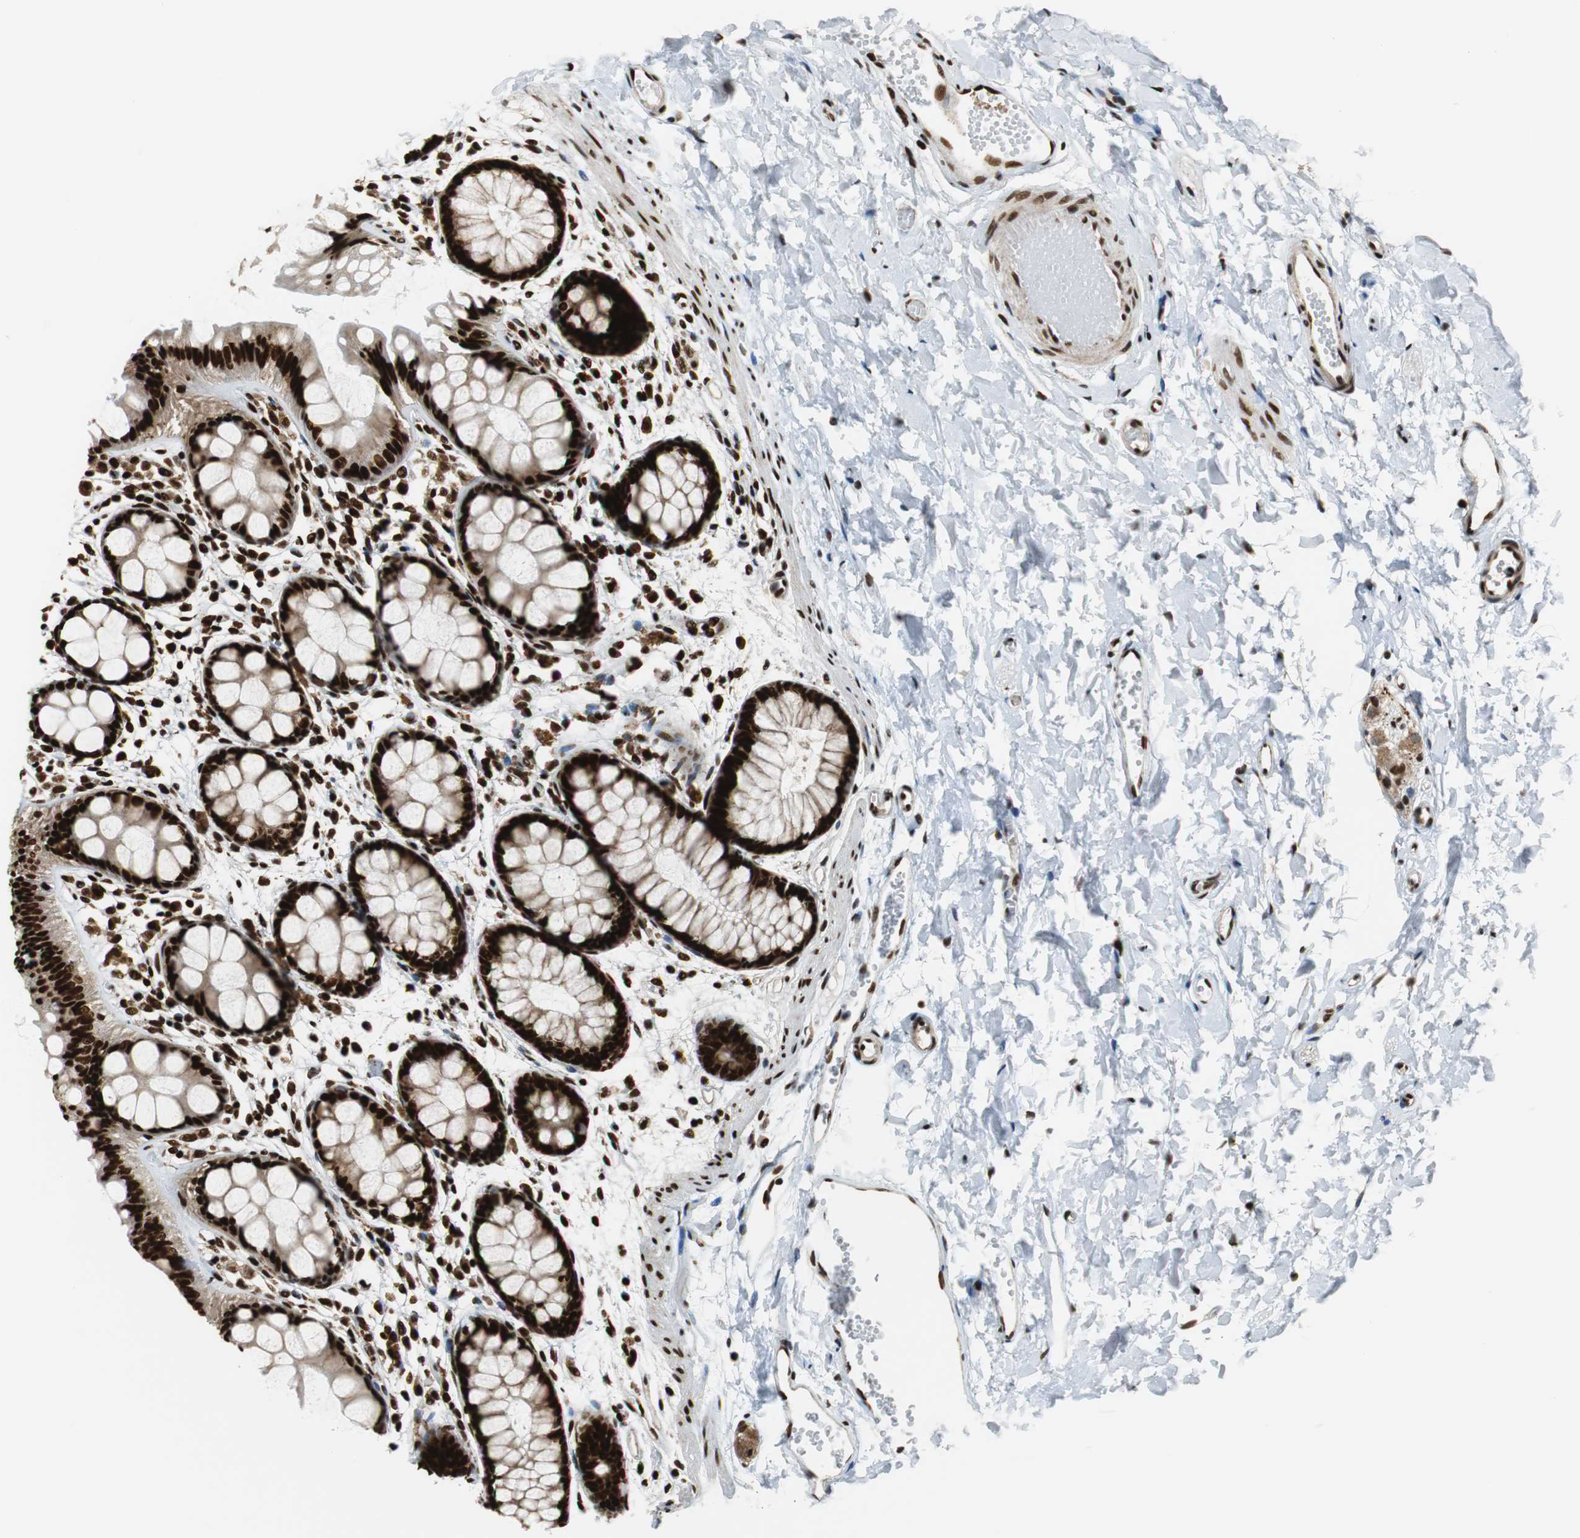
{"staining": {"intensity": "strong", "quantity": ">75%", "location": "cytoplasmic/membranous,nuclear"}, "tissue": "rectum", "cell_type": "Glandular cells", "image_type": "normal", "snomed": [{"axis": "morphology", "description": "Normal tissue, NOS"}, {"axis": "topography", "description": "Rectum"}], "caption": "Rectum stained with a brown dye exhibits strong cytoplasmic/membranous,nuclear positive expression in about >75% of glandular cells.", "gene": "HDAC1", "patient": {"sex": "female", "age": 66}}